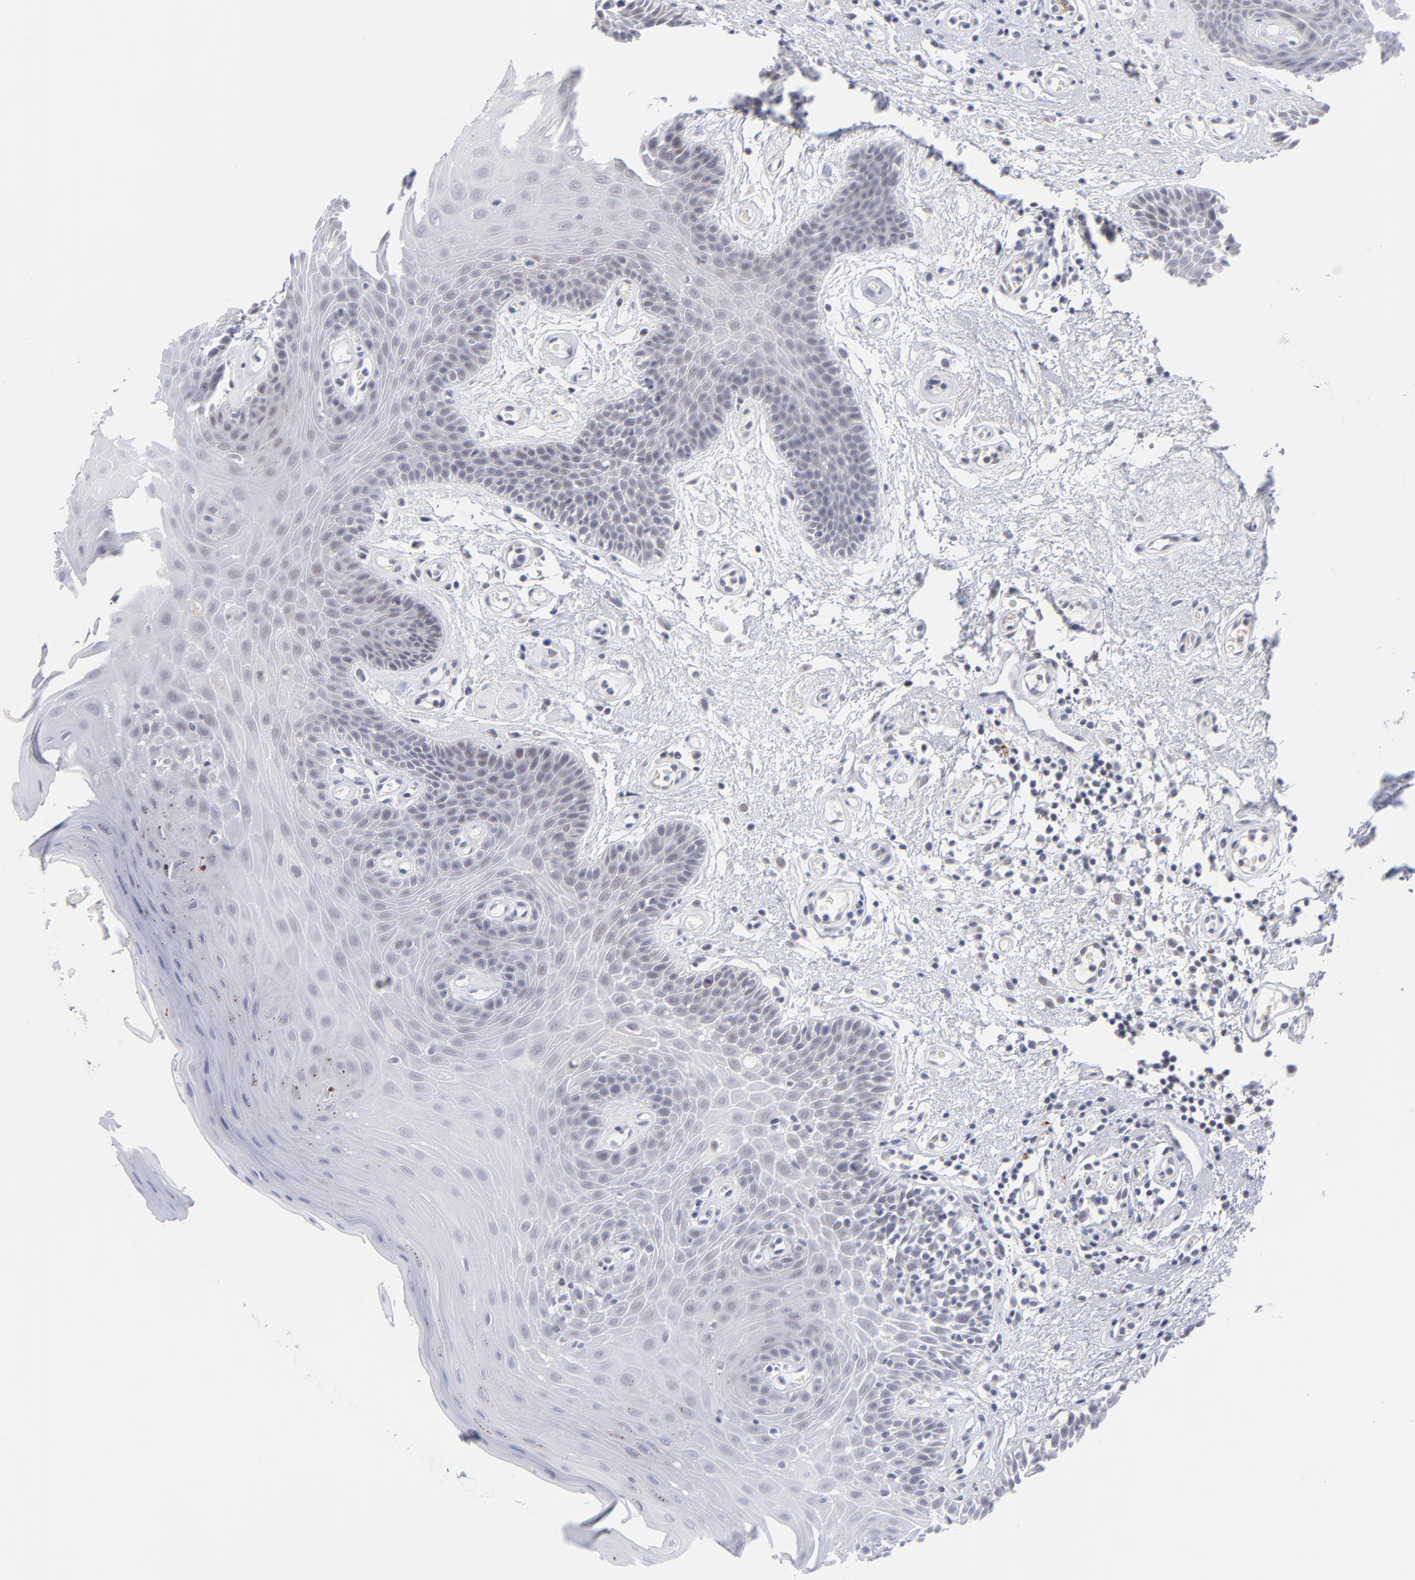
{"staining": {"intensity": "negative", "quantity": "none", "location": "none"}, "tissue": "oral mucosa", "cell_type": "Squamous epithelial cells", "image_type": "normal", "snomed": [{"axis": "morphology", "description": "Normal tissue, NOS"}, {"axis": "morphology", "description": "Squamous cell carcinoma, NOS"}, {"axis": "topography", "description": "Skeletal muscle"}, {"axis": "topography", "description": "Oral tissue"}, {"axis": "topography", "description": "Head-Neck"}], "caption": "Histopathology image shows no significant protein expression in squamous epithelial cells of unremarkable oral mucosa. The staining was performed using DAB to visualize the protein expression in brown, while the nuclei were stained in blue with hematoxylin (Magnification: 20x).", "gene": "WSB1", "patient": {"sex": "male", "age": 71}}